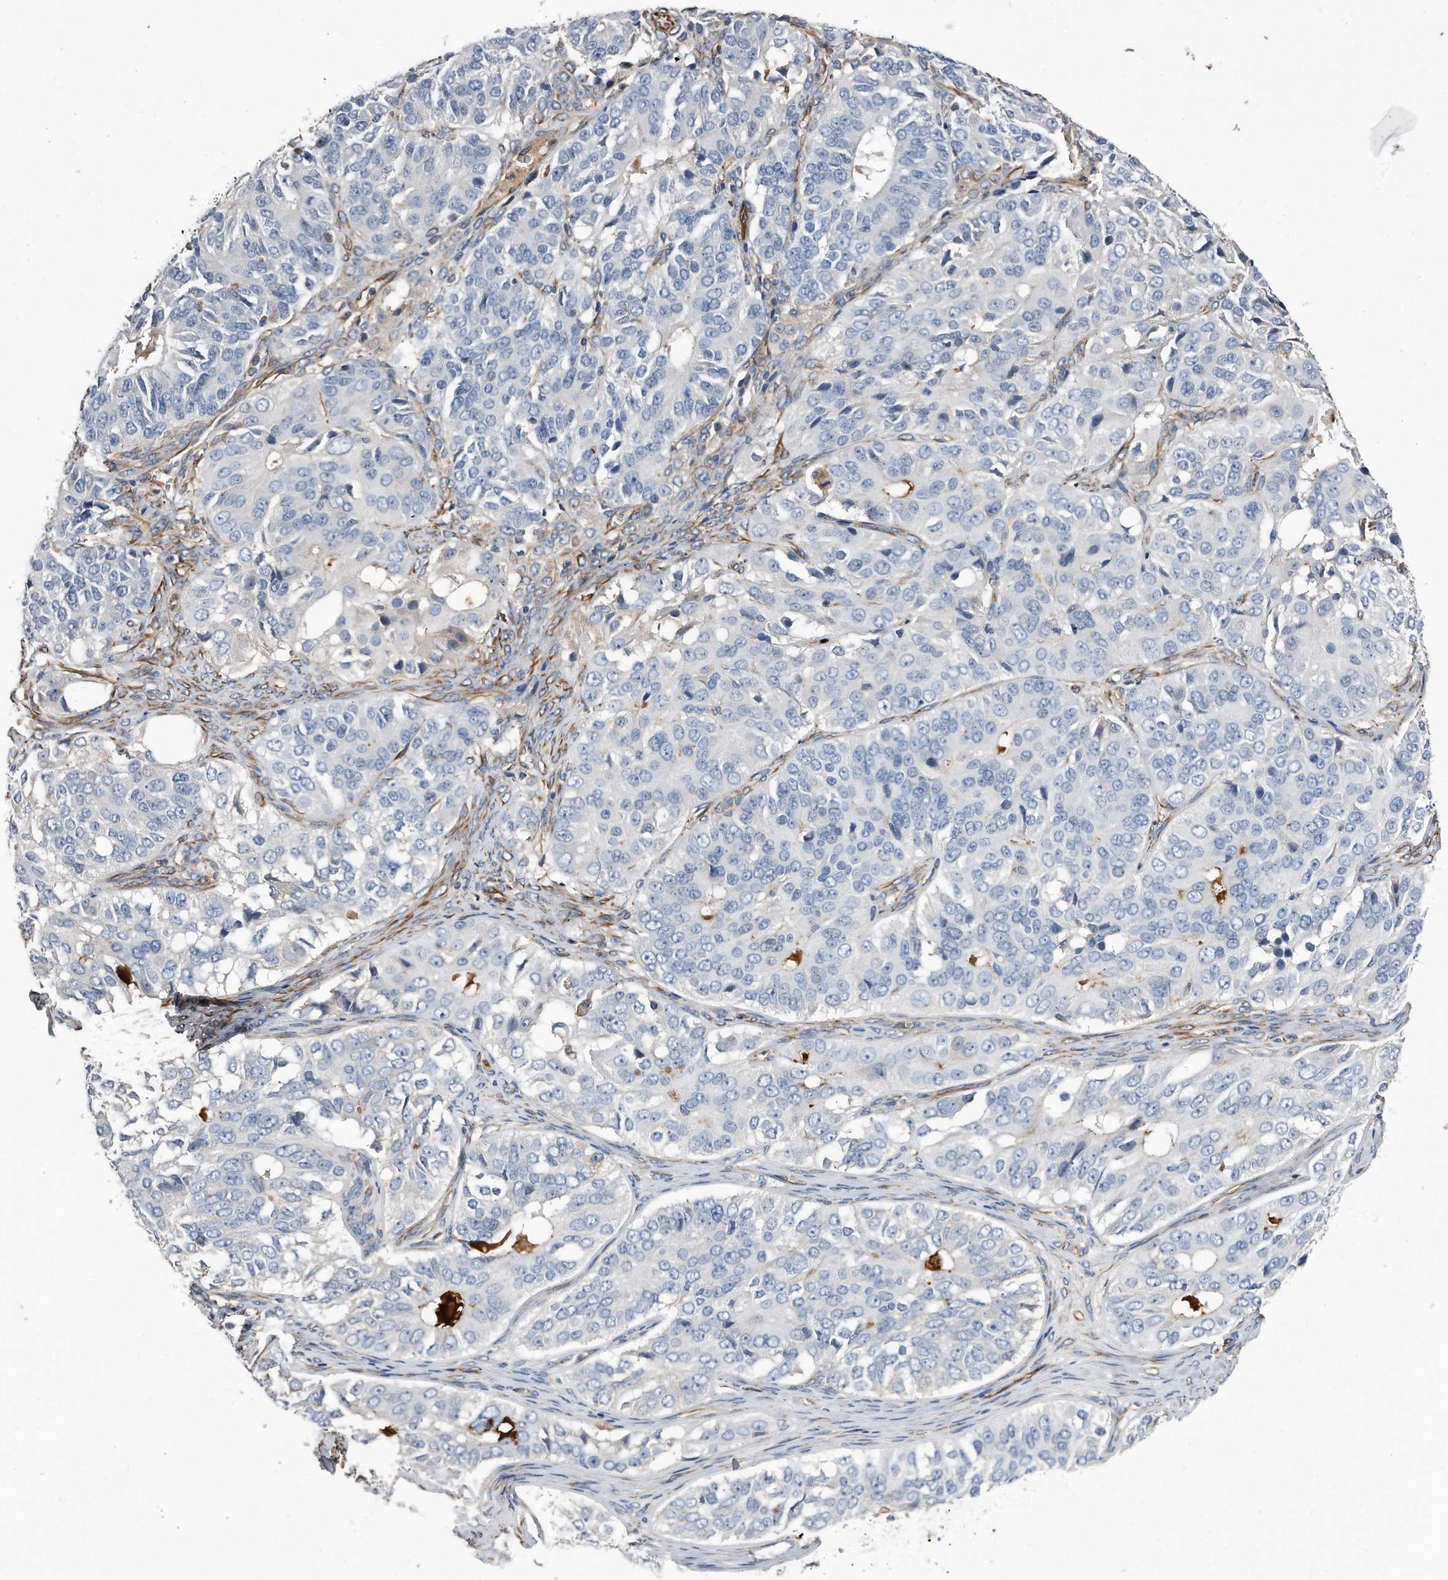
{"staining": {"intensity": "negative", "quantity": "none", "location": "none"}, "tissue": "ovarian cancer", "cell_type": "Tumor cells", "image_type": "cancer", "snomed": [{"axis": "morphology", "description": "Carcinoma, endometroid"}, {"axis": "topography", "description": "Ovary"}], "caption": "Protein analysis of endometroid carcinoma (ovarian) reveals no significant staining in tumor cells.", "gene": "GPC1", "patient": {"sex": "female", "age": 51}}